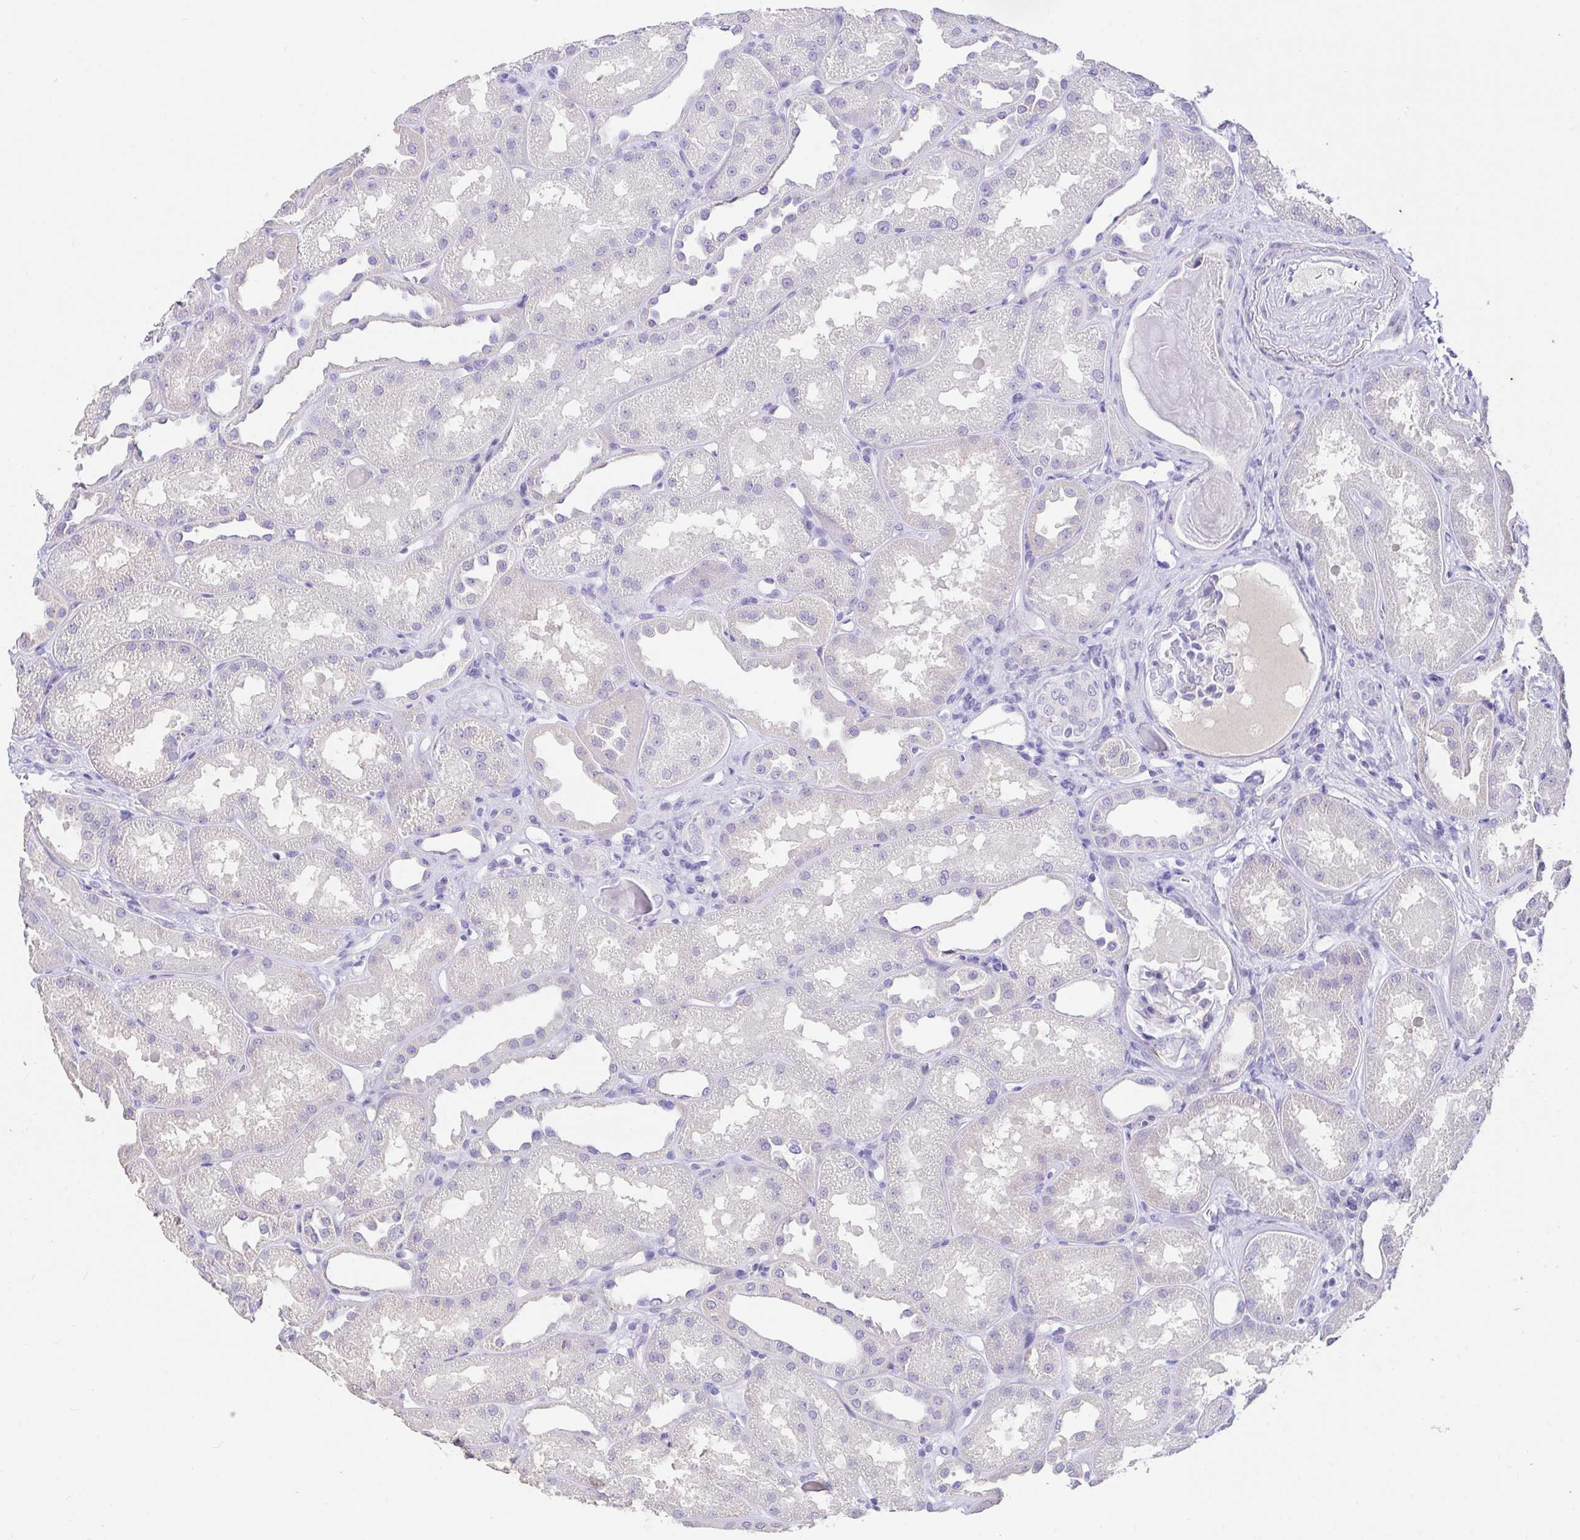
{"staining": {"intensity": "negative", "quantity": "none", "location": "none"}, "tissue": "kidney", "cell_type": "Cells in glomeruli", "image_type": "normal", "snomed": [{"axis": "morphology", "description": "Normal tissue, NOS"}, {"axis": "topography", "description": "Kidney"}], "caption": "A histopathology image of human kidney is negative for staining in cells in glomeruli. Brightfield microscopy of immunohistochemistry stained with DAB (3,3'-diaminobenzidine) (brown) and hematoxylin (blue), captured at high magnification.", "gene": "CDO1", "patient": {"sex": "male", "age": 61}}